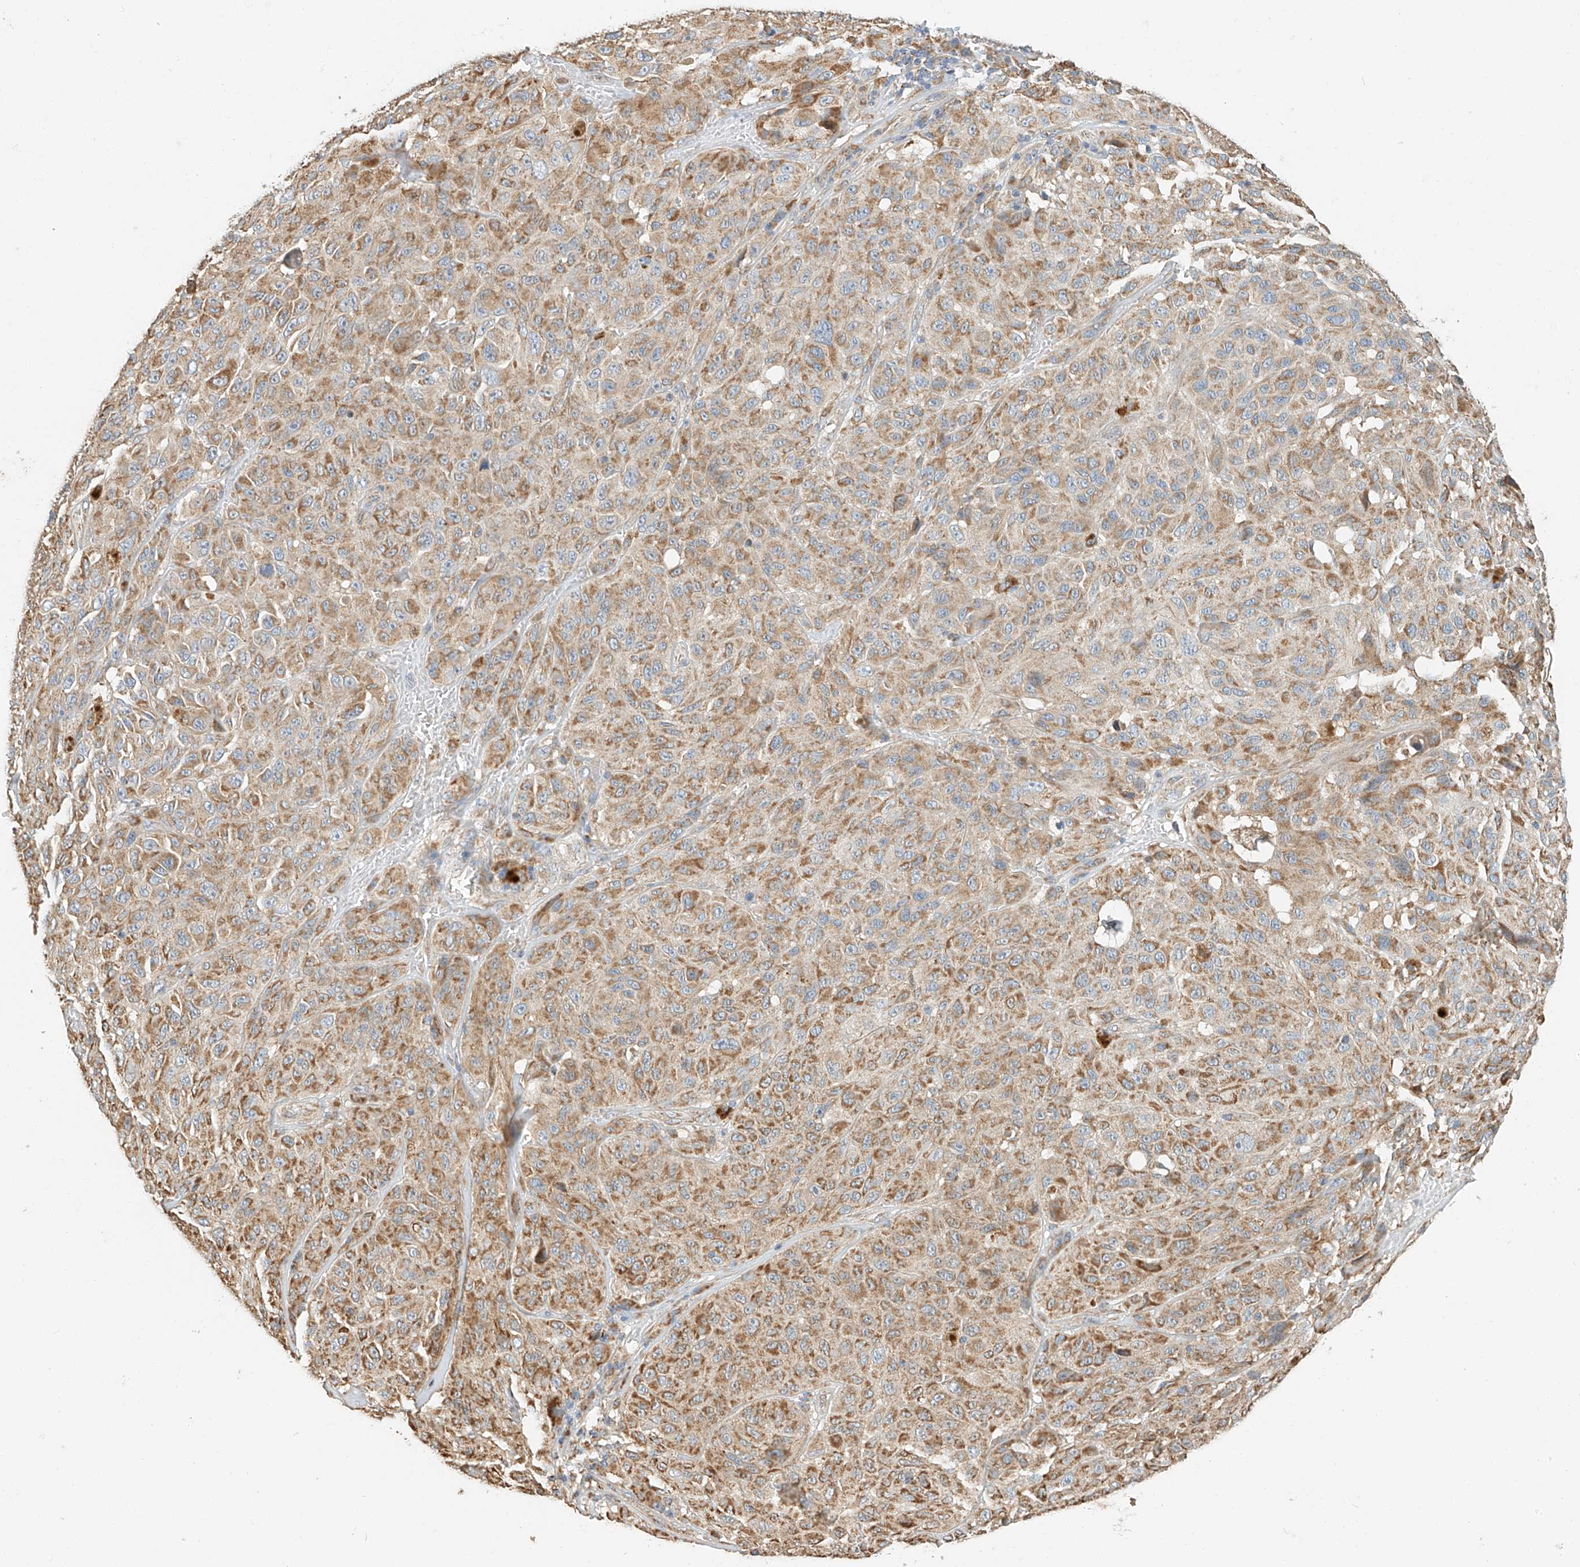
{"staining": {"intensity": "moderate", "quantity": ">75%", "location": "cytoplasmic/membranous"}, "tissue": "melanoma", "cell_type": "Tumor cells", "image_type": "cancer", "snomed": [{"axis": "morphology", "description": "Malignant melanoma, NOS"}, {"axis": "topography", "description": "Skin"}], "caption": "Immunohistochemistry (DAB) staining of human malignant melanoma exhibits moderate cytoplasmic/membranous protein expression in approximately >75% of tumor cells. (Stains: DAB in brown, nuclei in blue, Microscopy: brightfield microscopy at high magnification).", "gene": "YIPF7", "patient": {"sex": "male", "age": 66}}